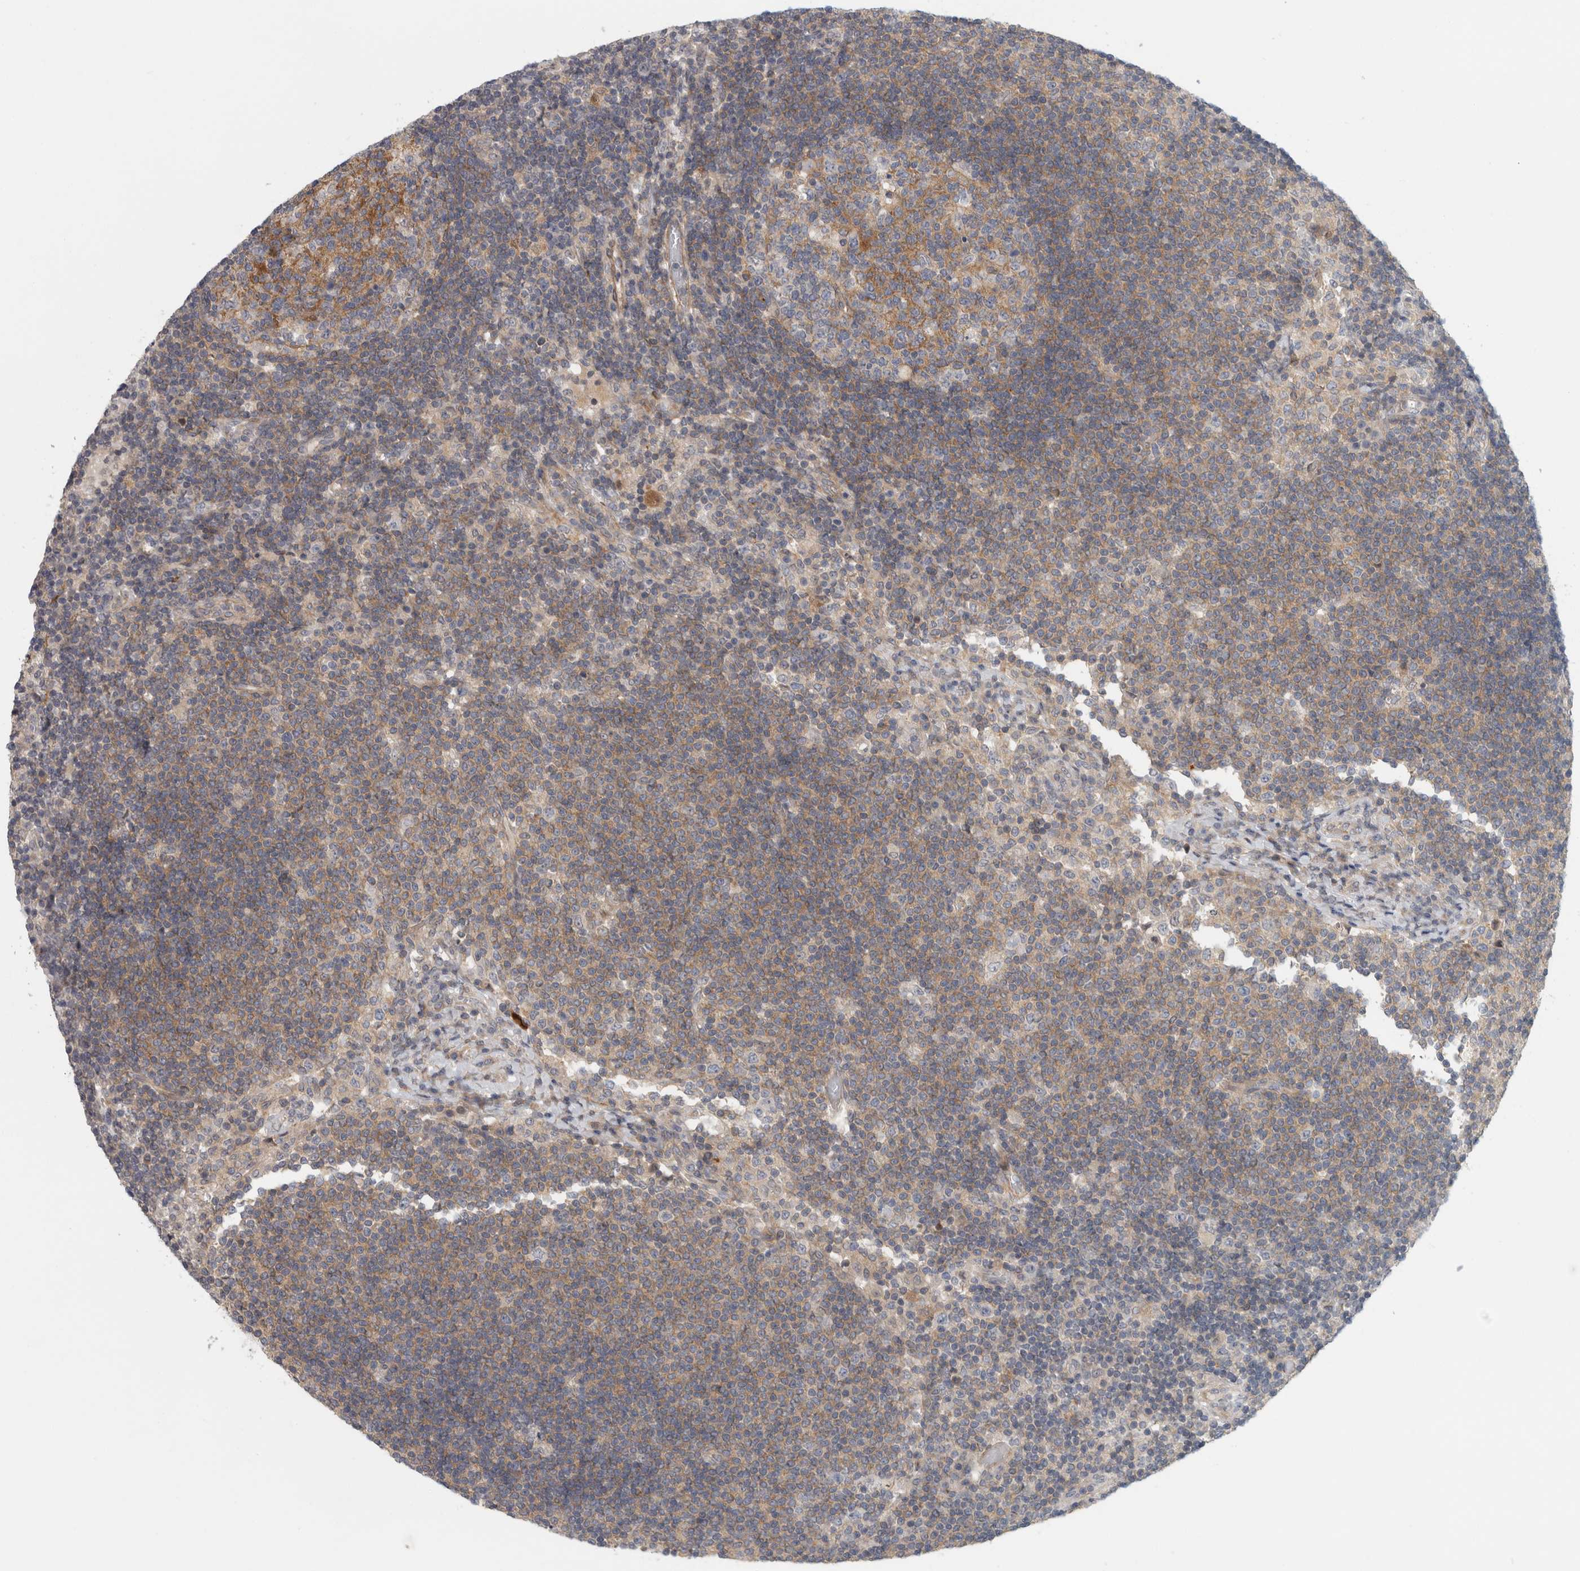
{"staining": {"intensity": "moderate", "quantity": "25%-75%", "location": "cytoplasmic/membranous"}, "tissue": "lymph node", "cell_type": "Germinal center cells", "image_type": "normal", "snomed": [{"axis": "morphology", "description": "Normal tissue, NOS"}, {"axis": "topography", "description": "Lymph node"}], "caption": "Brown immunohistochemical staining in unremarkable human lymph node exhibits moderate cytoplasmic/membranous staining in about 25%-75% of germinal center cells. Nuclei are stained in blue.", "gene": "ZNF804B", "patient": {"sex": "female", "age": 53}}